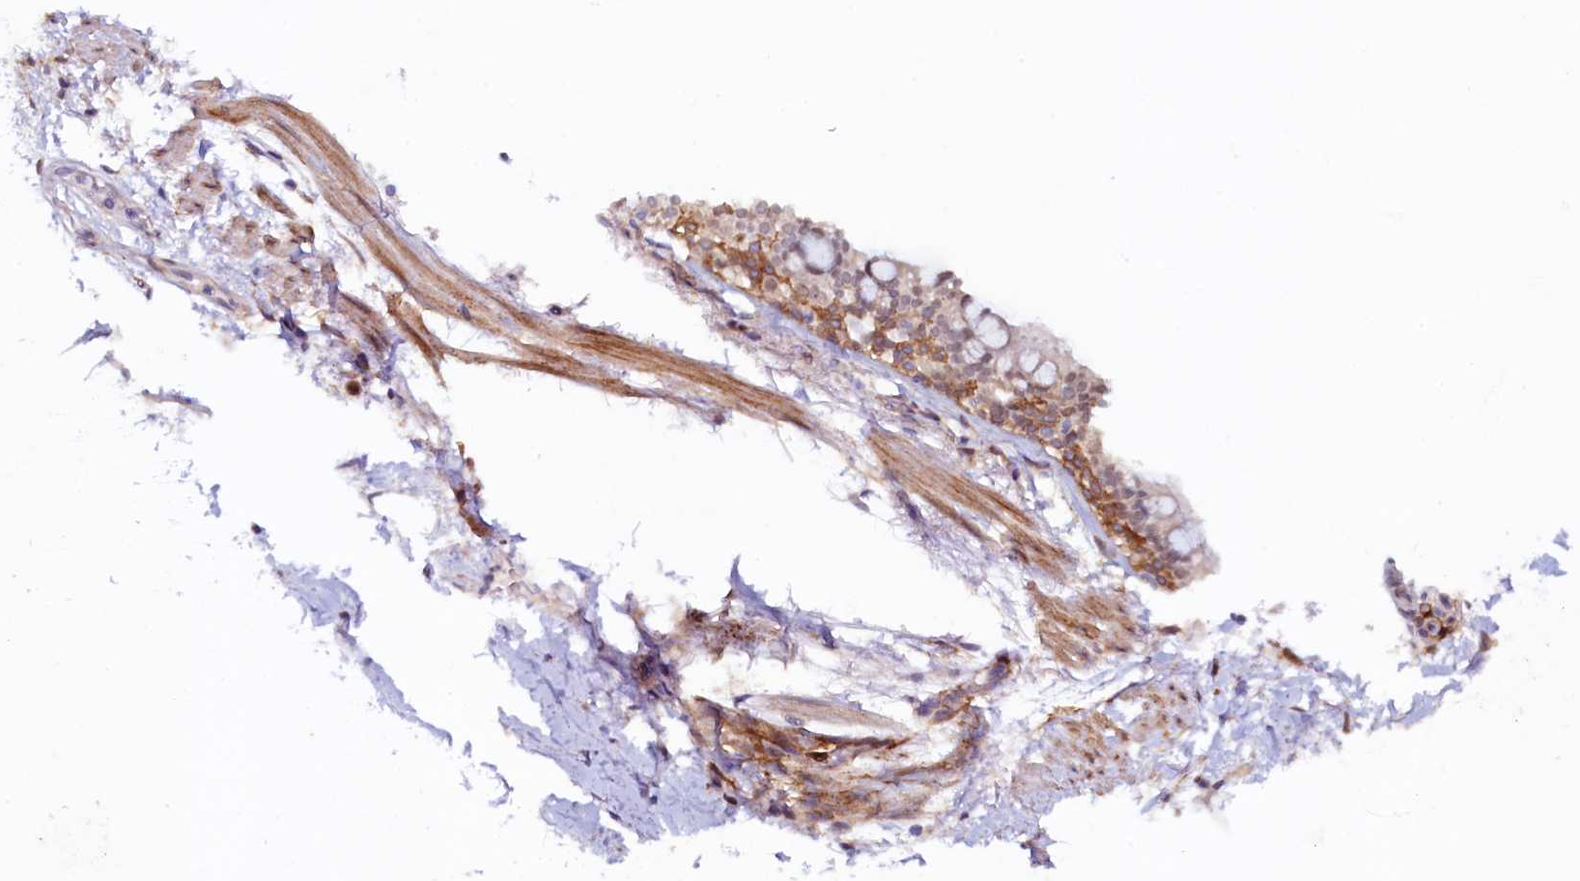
{"staining": {"intensity": "negative", "quantity": "none", "location": "none"}, "tissue": "adipose tissue", "cell_type": "Adipocytes", "image_type": "normal", "snomed": [{"axis": "morphology", "description": "Normal tissue, NOS"}, {"axis": "topography", "description": "Lymph node"}, {"axis": "topography", "description": "Cartilage tissue"}, {"axis": "topography", "description": "Bronchus"}], "caption": "An immunohistochemistry histopathology image of normal adipose tissue is shown. There is no staining in adipocytes of adipose tissue. (DAB (3,3'-diaminobenzidine) immunohistochemistry (IHC) visualized using brightfield microscopy, high magnification).", "gene": "PACSIN3", "patient": {"sex": "male", "age": 63}}